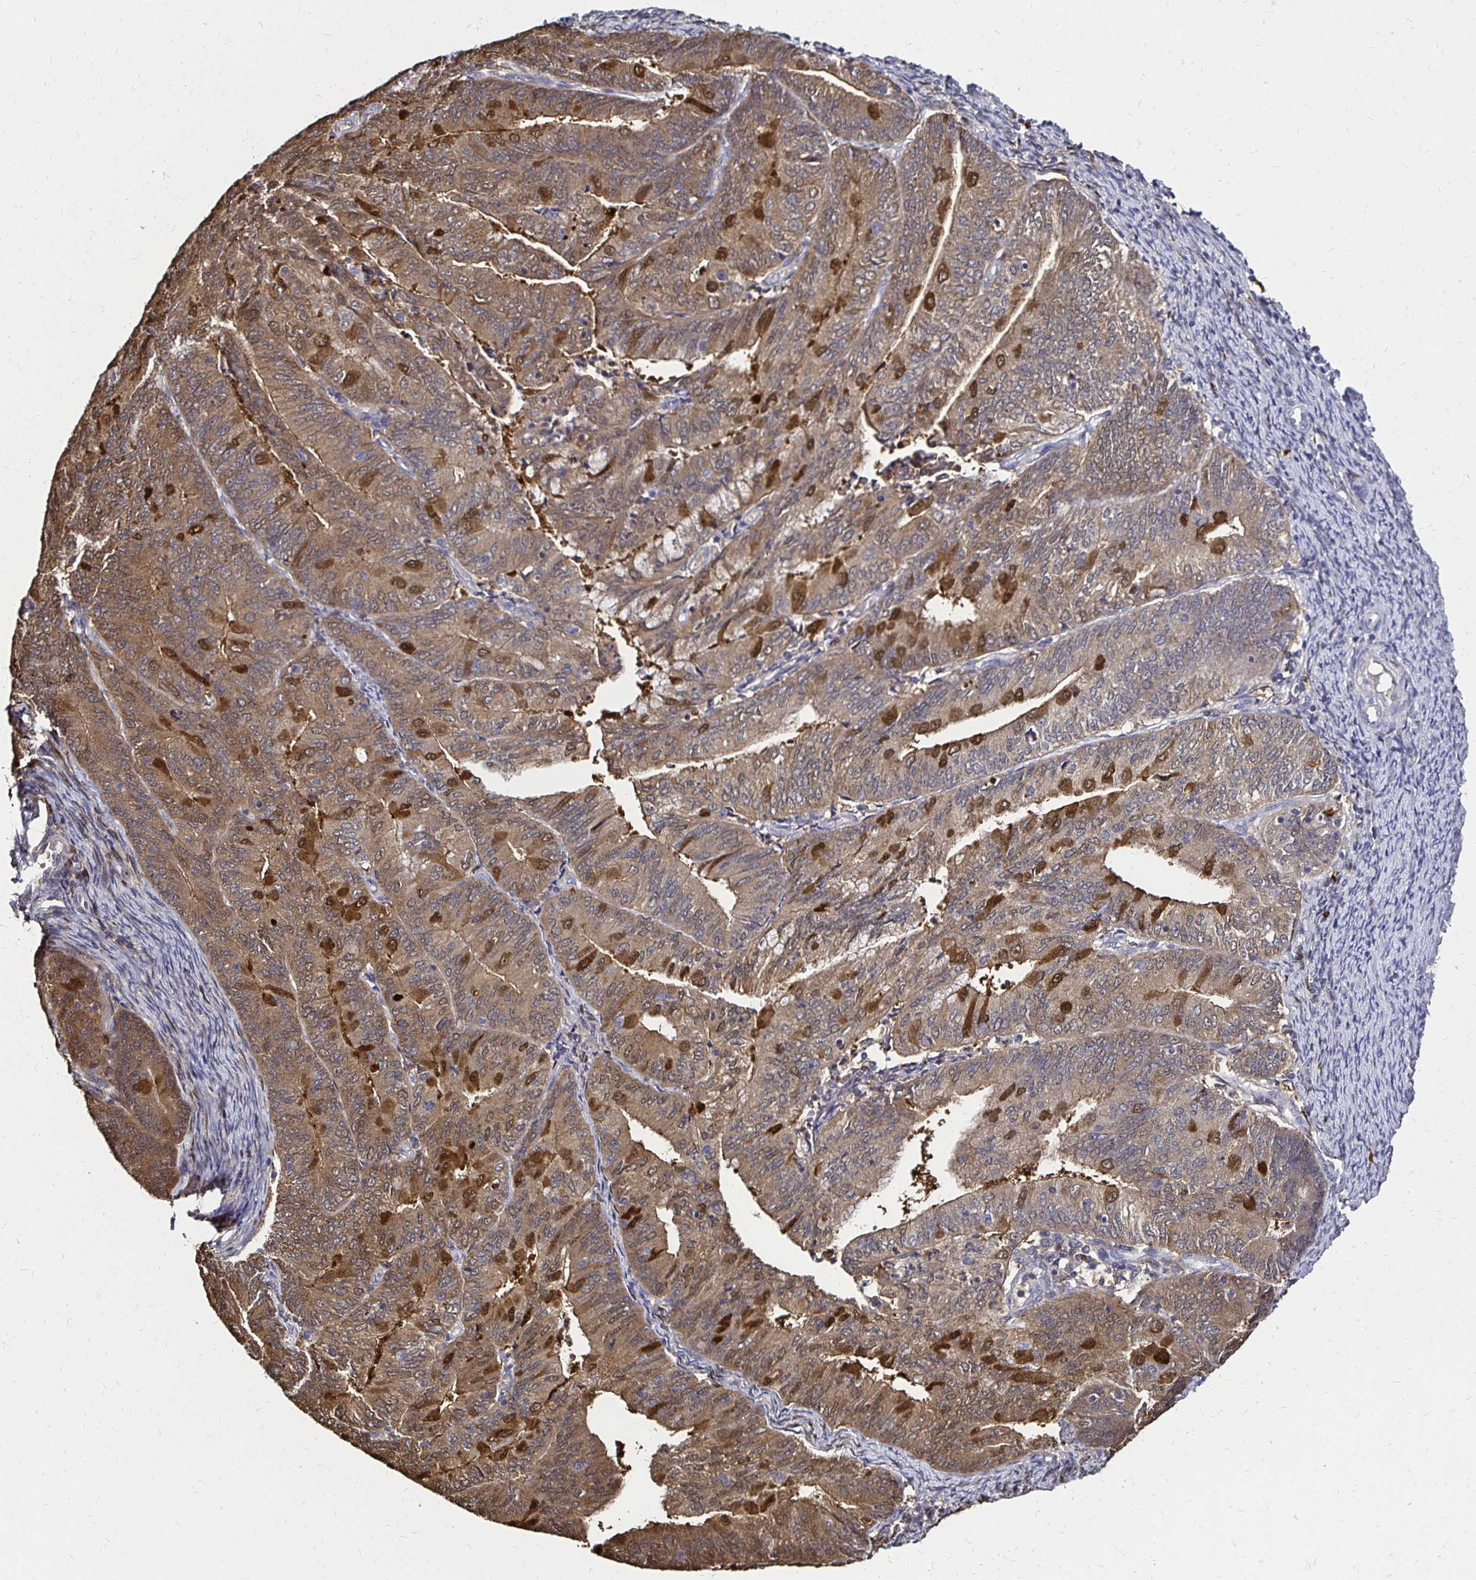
{"staining": {"intensity": "moderate", "quantity": ">75%", "location": "cytoplasmic/membranous,nuclear"}, "tissue": "endometrial cancer", "cell_type": "Tumor cells", "image_type": "cancer", "snomed": [{"axis": "morphology", "description": "Adenocarcinoma, NOS"}, {"axis": "topography", "description": "Endometrium"}], "caption": "Immunohistochemistry histopathology image of neoplastic tissue: endometrial adenocarcinoma stained using immunohistochemistry (IHC) exhibits medium levels of moderate protein expression localized specifically in the cytoplasmic/membranous and nuclear of tumor cells, appearing as a cytoplasmic/membranous and nuclear brown color.", "gene": "TXN", "patient": {"sex": "female", "age": 57}}